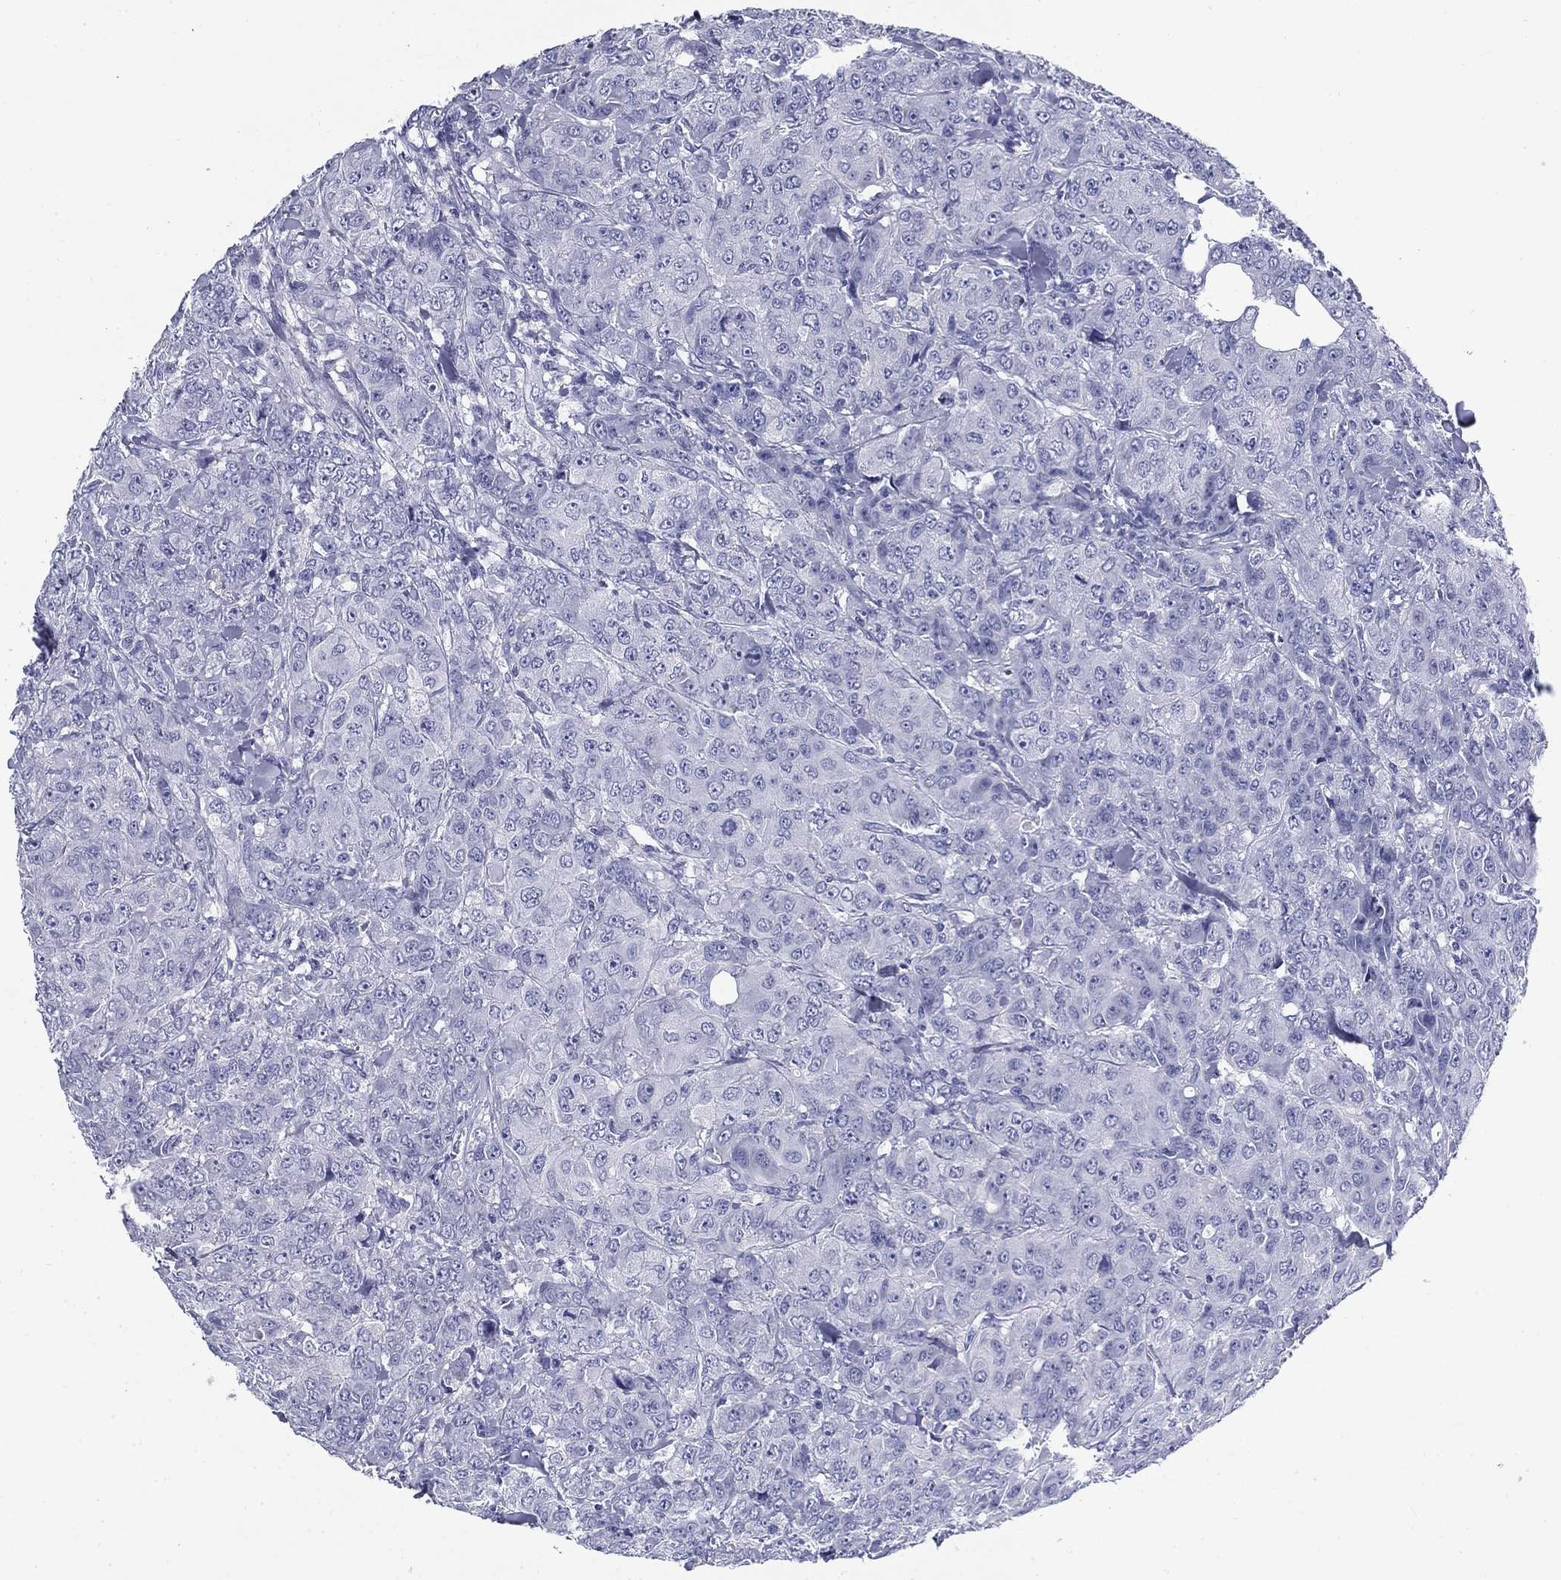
{"staining": {"intensity": "negative", "quantity": "none", "location": "none"}, "tissue": "breast cancer", "cell_type": "Tumor cells", "image_type": "cancer", "snomed": [{"axis": "morphology", "description": "Duct carcinoma"}, {"axis": "topography", "description": "Breast"}], "caption": "The histopathology image demonstrates no staining of tumor cells in breast cancer.", "gene": "CD40LG", "patient": {"sex": "female", "age": 43}}